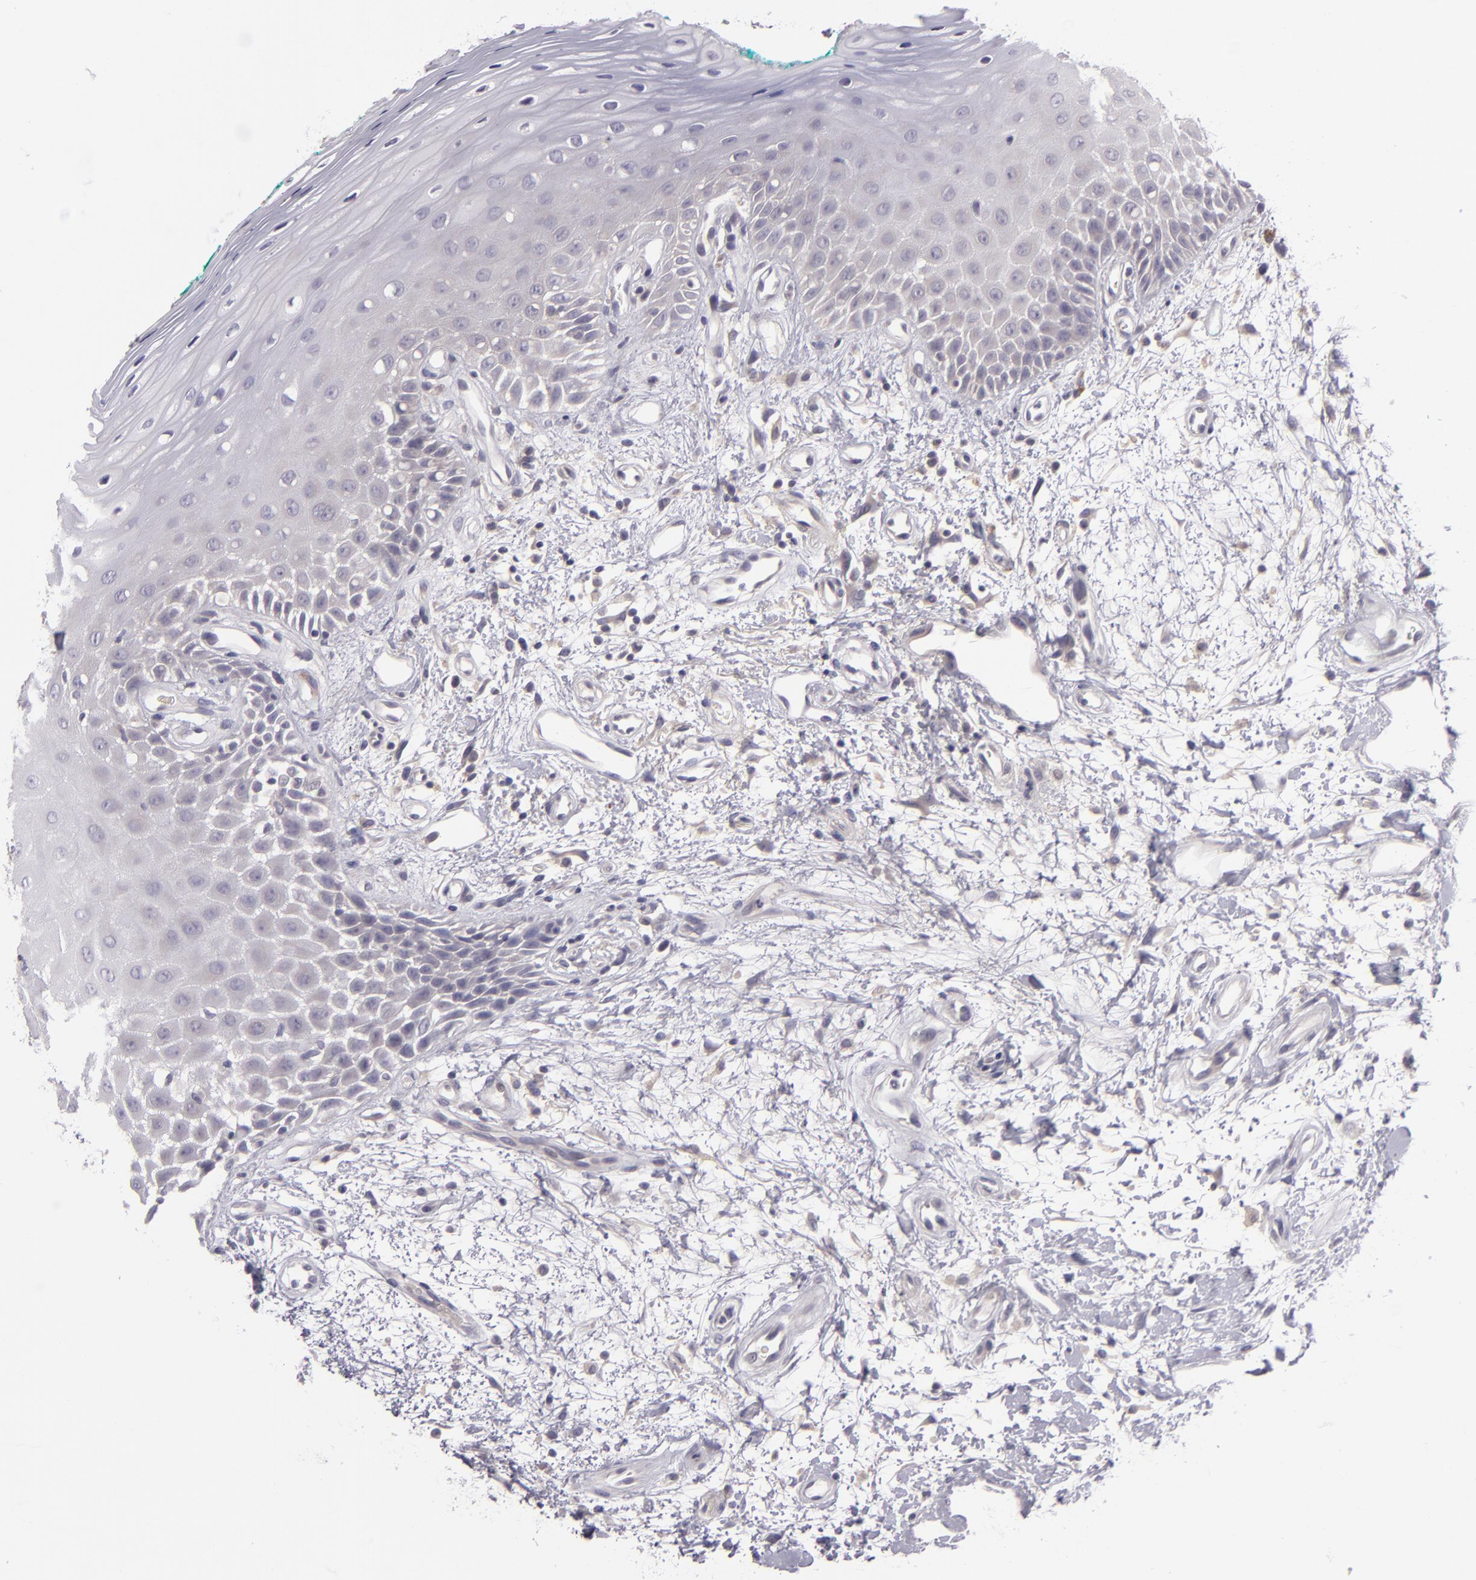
{"staining": {"intensity": "negative", "quantity": "none", "location": "none"}, "tissue": "oral mucosa", "cell_type": "Squamous epithelial cells", "image_type": "normal", "snomed": [{"axis": "morphology", "description": "Normal tissue, NOS"}, {"axis": "morphology", "description": "Squamous cell carcinoma, NOS"}, {"axis": "topography", "description": "Skeletal muscle"}, {"axis": "topography", "description": "Oral tissue"}, {"axis": "topography", "description": "Head-Neck"}], "caption": "Human oral mucosa stained for a protein using immunohistochemistry (IHC) exhibits no positivity in squamous epithelial cells.", "gene": "EGFL6", "patient": {"sex": "female", "age": 84}}